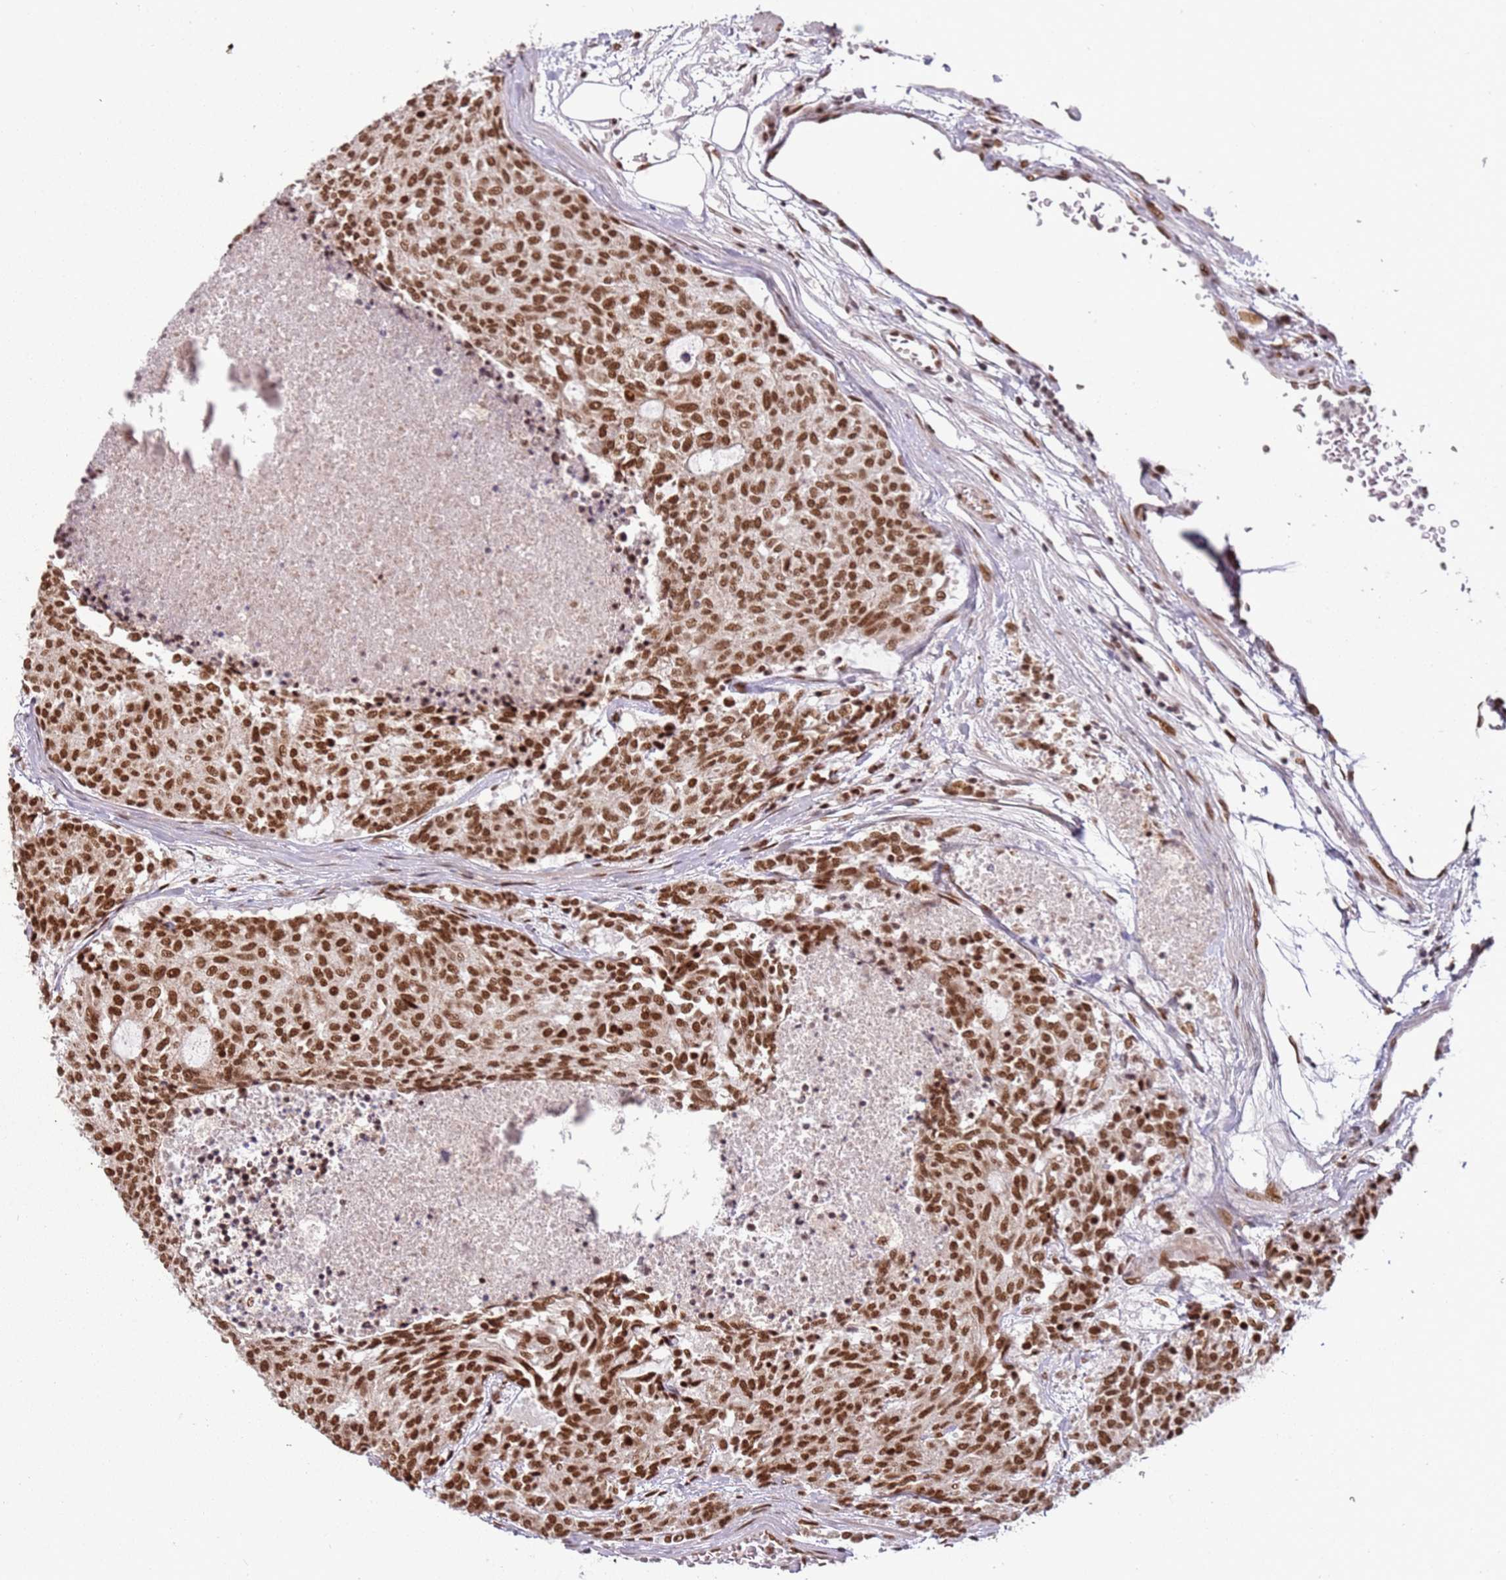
{"staining": {"intensity": "strong", "quantity": ">75%", "location": "nuclear"}, "tissue": "carcinoid", "cell_type": "Tumor cells", "image_type": "cancer", "snomed": [{"axis": "morphology", "description": "Carcinoid, malignant, NOS"}, {"axis": "topography", "description": "Pancreas"}], "caption": "A high amount of strong nuclear staining is present in approximately >75% of tumor cells in carcinoid (malignant) tissue.", "gene": "TENT4A", "patient": {"sex": "female", "age": 54}}